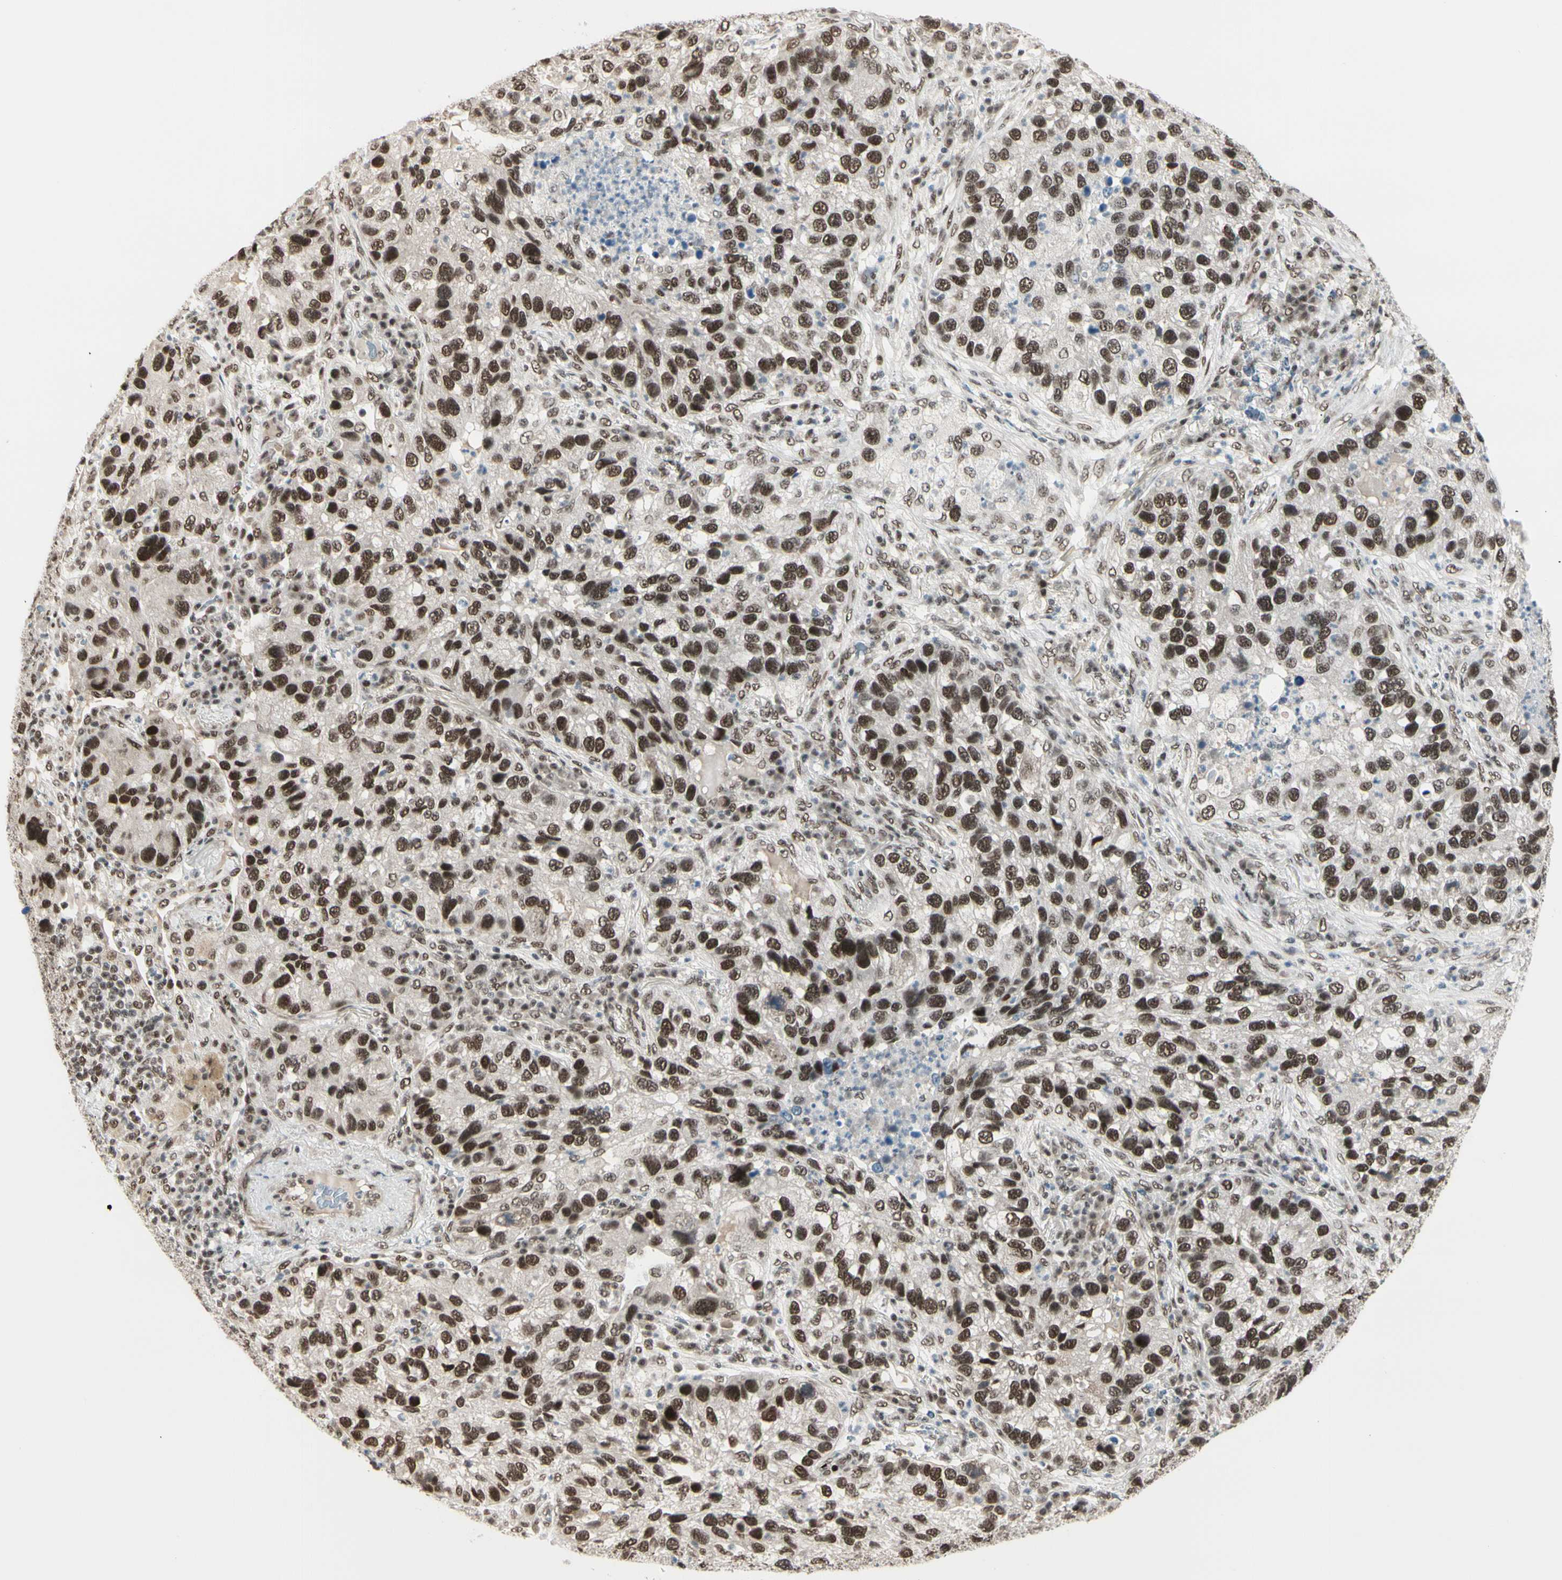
{"staining": {"intensity": "strong", "quantity": ">75%", "location": "nuclear"}, "tissue": "lung cancer", "cell_type": "Tumor cells", "image_type": "cancer", "snomed": [{"axis": "morphology", "description": "Normal tissue, NOS"}, {"axis": "morphology", "description": "Adenocarcinoma, NOS"}, {"axis": "topography", "description": "Bronchus"}, {"axis": "topography", "description": "Lung"}], "caption": "An image of lung adenocarcinoma stained for a protein demonstrates strong nuclear brown staining in tumor cells. The protein of interest is stained brown, and the nuclei are stained in blue (DAB IHC with brightfield microscopy, high magnification).", "gene": "CHAMP1", "patient": {"sex": "male", "age": 54}}